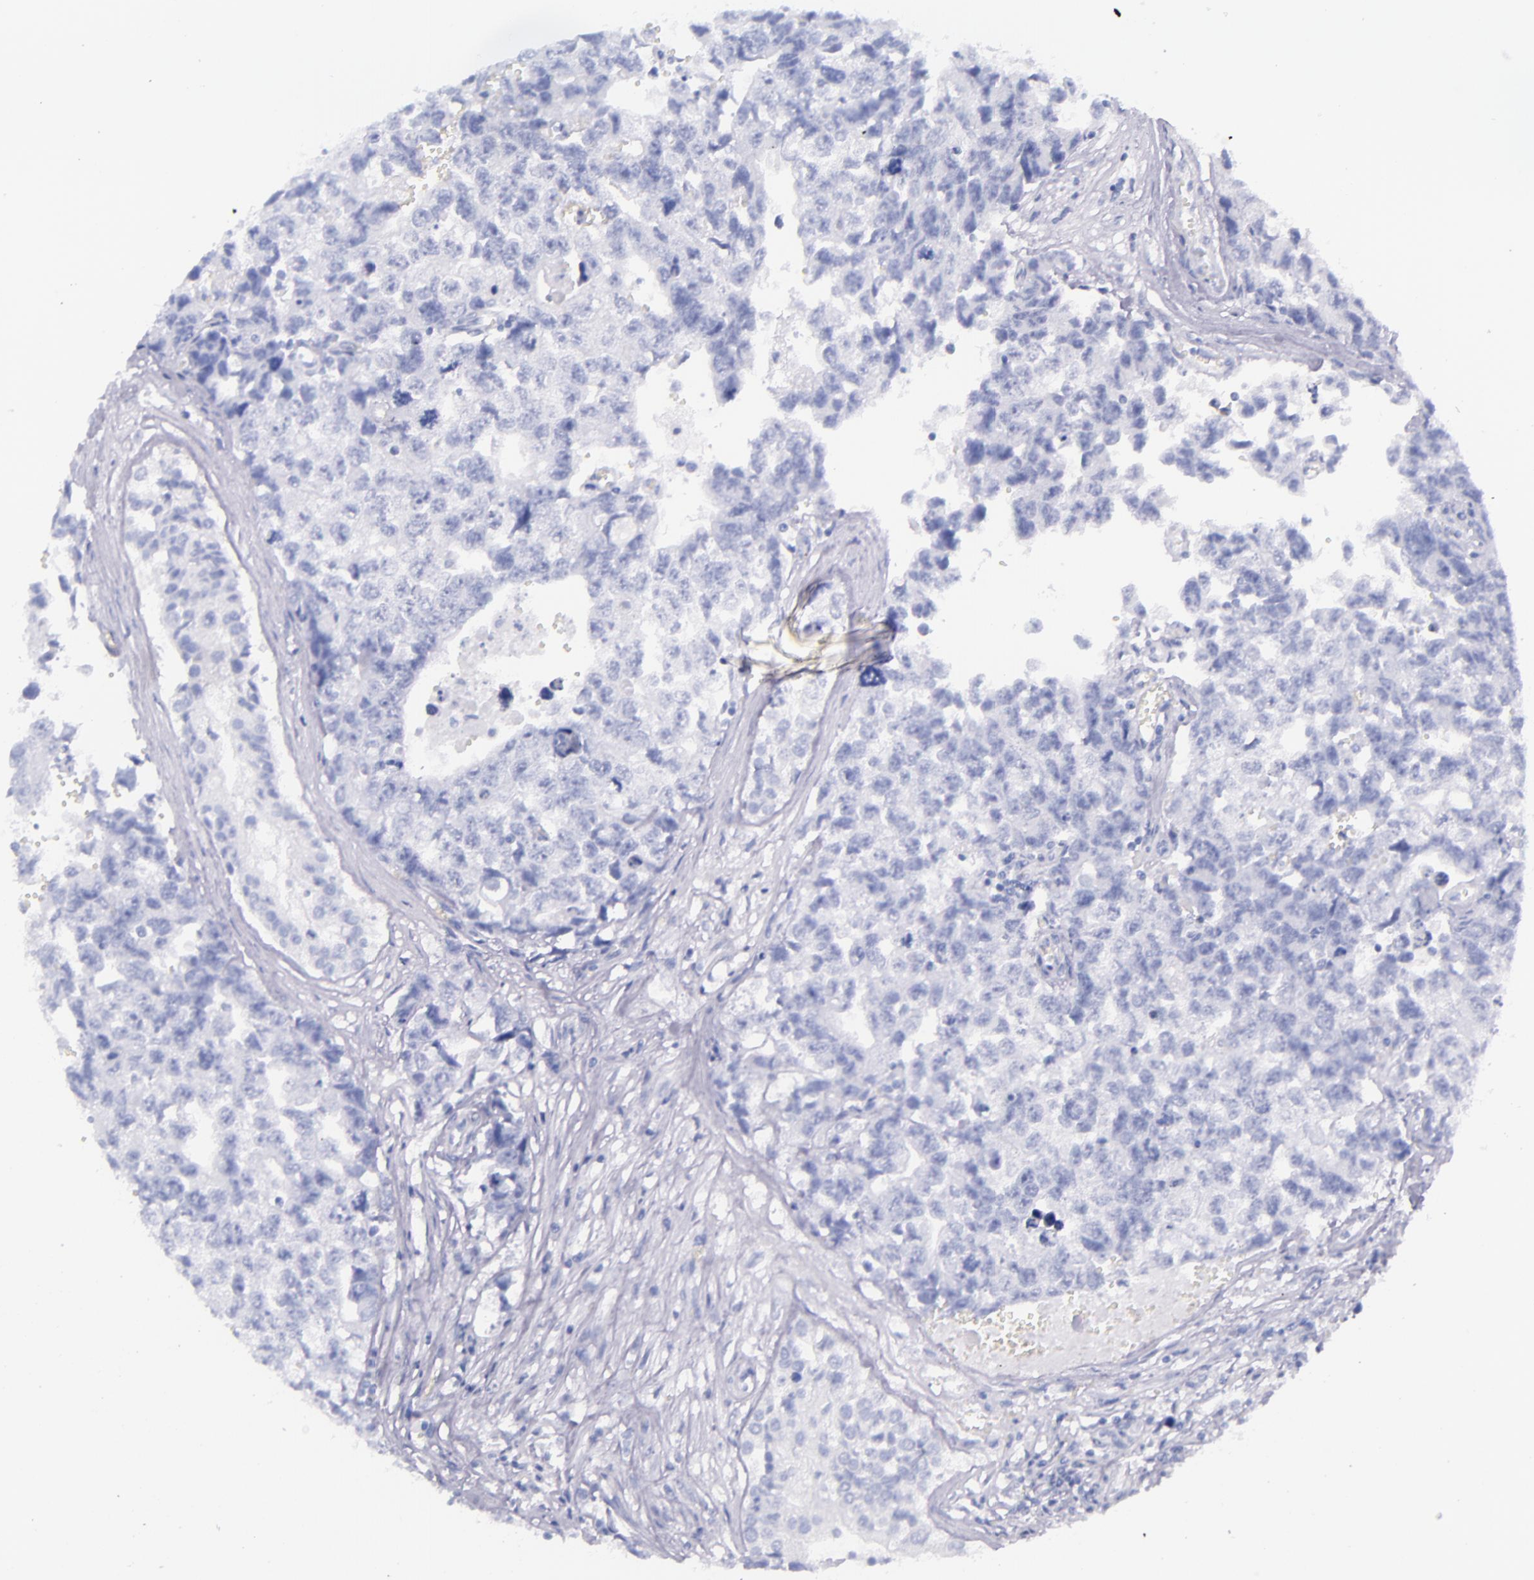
{"staining": {"intensity": "negative", "quantity": "none", "location": "none"}, "tissue": "testis cancer", "cell_type": "Tumor cells", "image_type": "cancer", "snomed": [{"axis": "morphology", "description": "Carcinoma, Embryonal, NOS"}, {"axis": "topography", "description": "Testis"}], "caption": "Tumor cells are negative for brown protein staining in embryonal carcinoma (testis).", "gene": "SFTPB", "patient": {"sex": "male", "age": 31}}